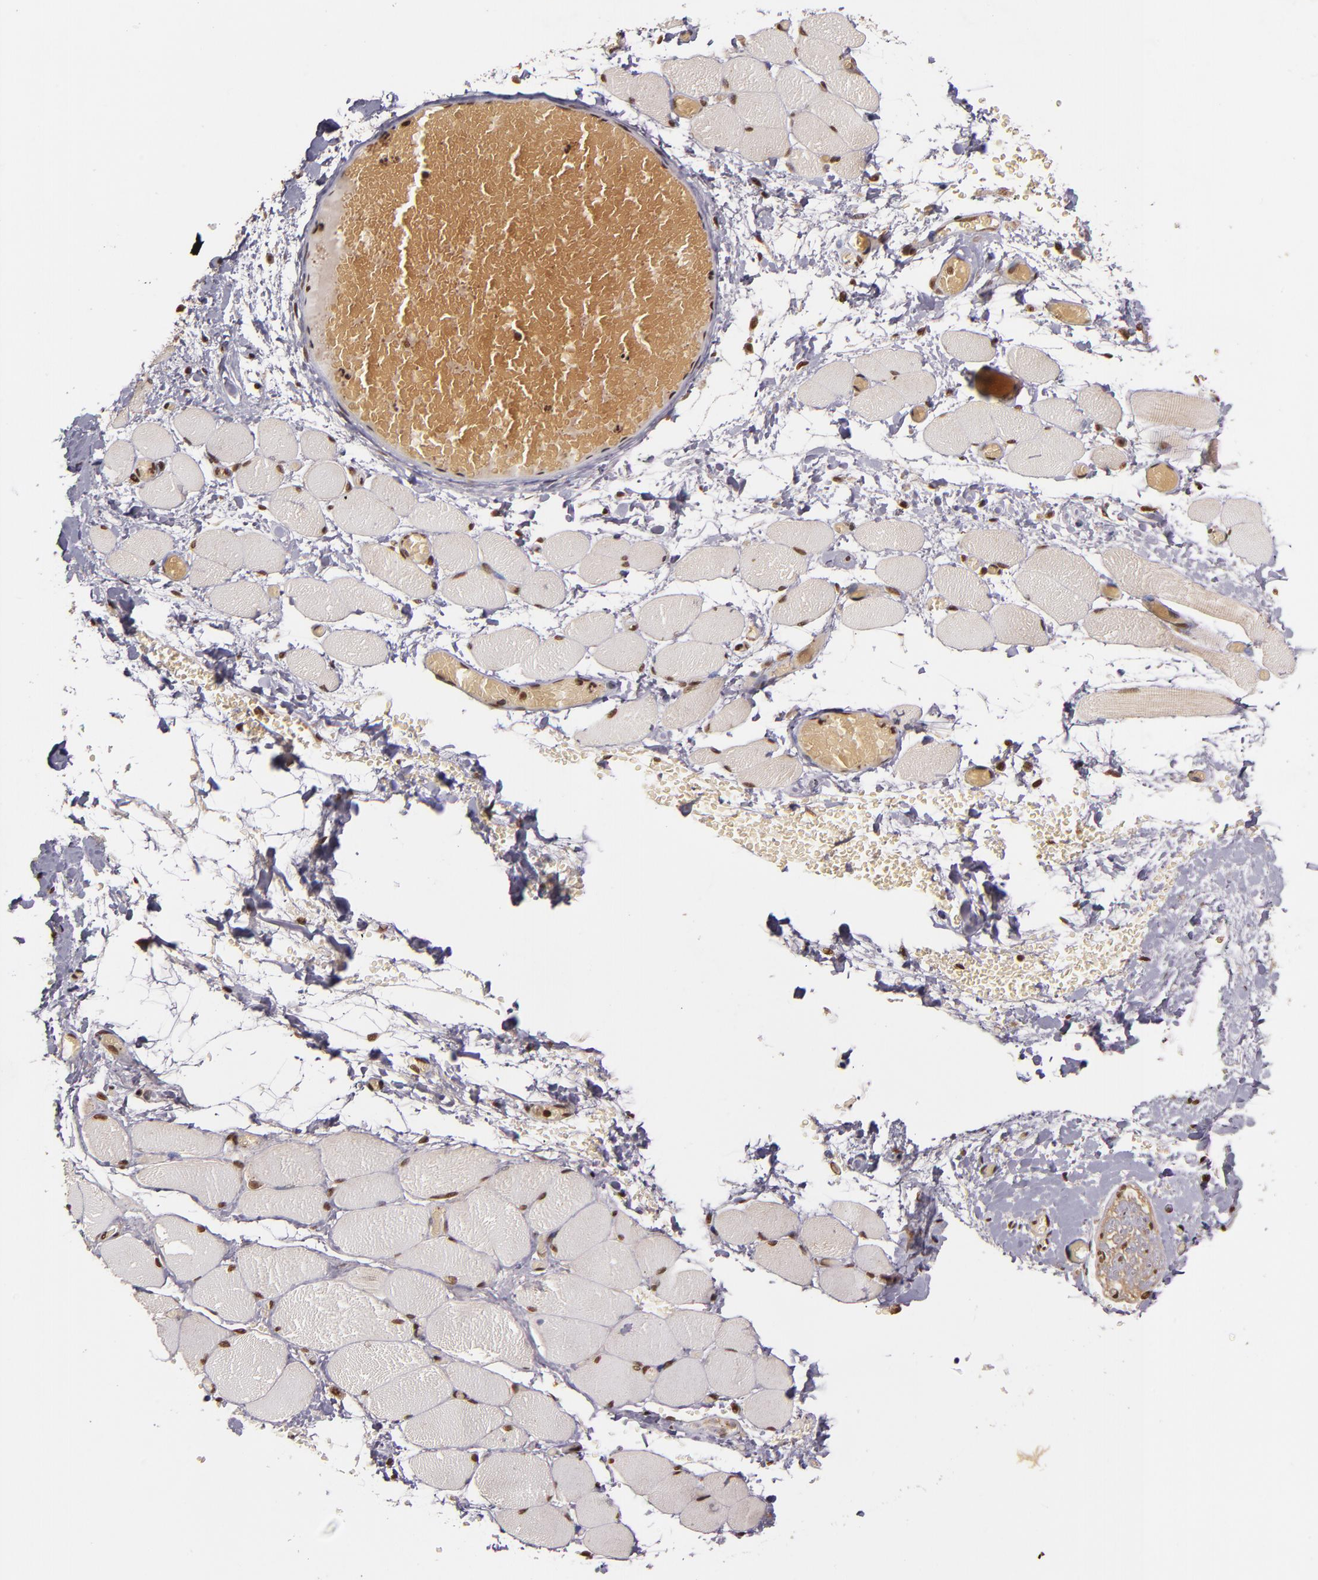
{"staining": {"intensity": "moderate", "quantity": ">75%", "location": "nuclear"}, "tissue": "skeletal muscle", "cell_type": "Myocytes", "image_type": "normal", "snomed": [{"axis": "morphology", "description": "Normal tissue, NOS"}, {"axis": "topography", "description": "Skeletal muscle"}, {"axis": "topography", "description": "Soft tissue"}], "caption": "Immunohistochemical staining of normal human skeletal muscle displays moderate nuclear protein positivity in approximately >75% of myocytes.", "gene": "CUL3", "patient": {"sex": "female", "age": 58}}